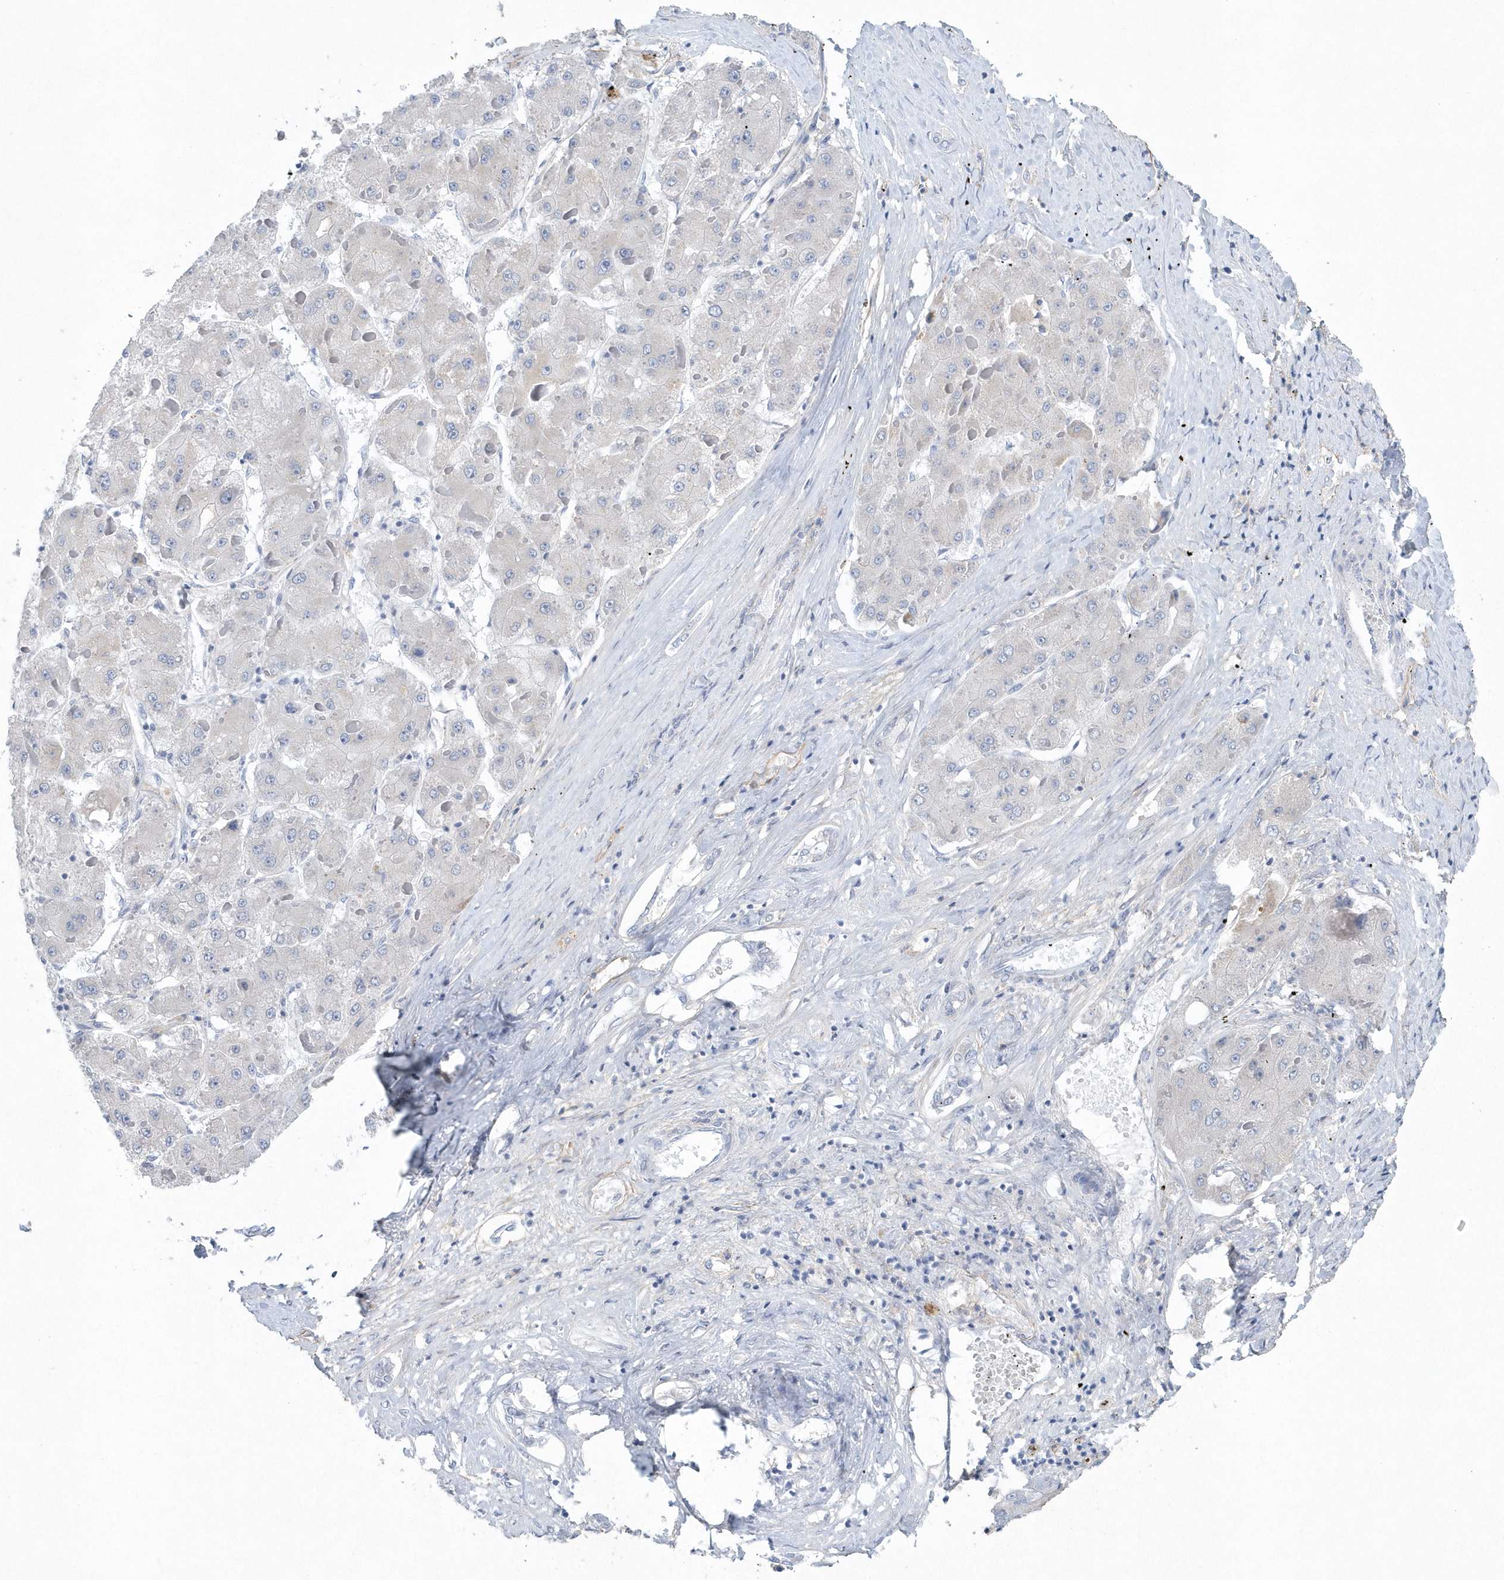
{"staining": {"intensity": "negative", "quantity": "none", "location": "none"}, "tissue": "liver cancer", "cell_type": "Tumor cells", "image_type": "cancer", "snomed": [{"axis": "morphology", "description": "Carcinoma, Hepatocellular, NOS"}, {"axis": "topography", "description": "Liver"}], "caption": "IHC of human liver hepatocellular carcinoma reveals no expression in tumor cells.", "gene": "SPATA18", "patient": {"sex": "female", "age": 73}}